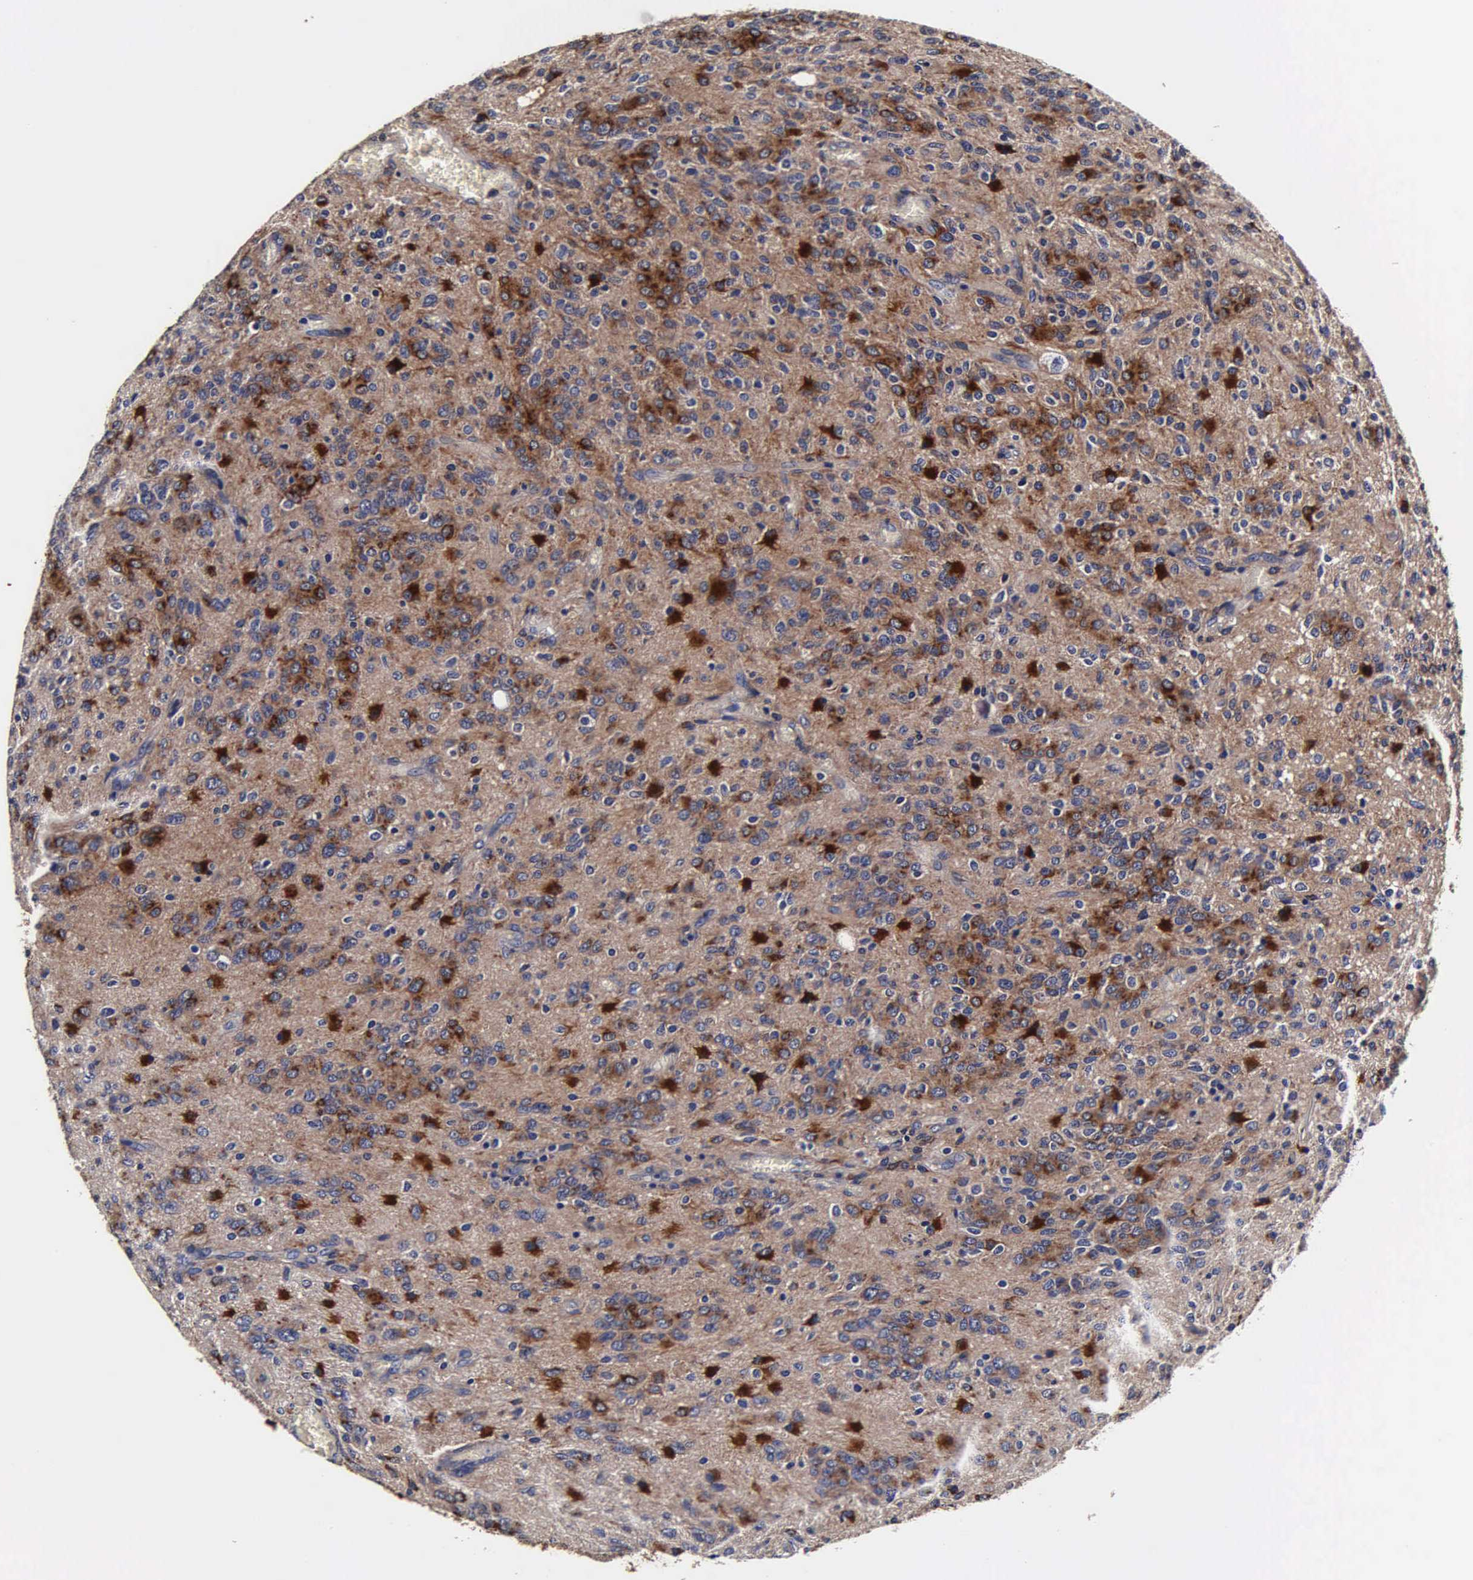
{"staining": {"intensity": "strong", "quantity": "<25%", "location": "cytoplasmic/membranous"}, "tissue": "glioma", "cell_type": "Tumor cells", "image_type": "cancer", "snomed": [{"axis": "morphology", "description": "Glioma, malignant, Low grade"}, {"axis": "topography", "description": "Brain"}], "caption": "Human glioma stained with a brown dye demonstrates strong cytoplasmic/membranous positive expression in approximately <25% of tumor cells.", "gene": "CST3", "patient": {"sex": "female", "age": 15}}